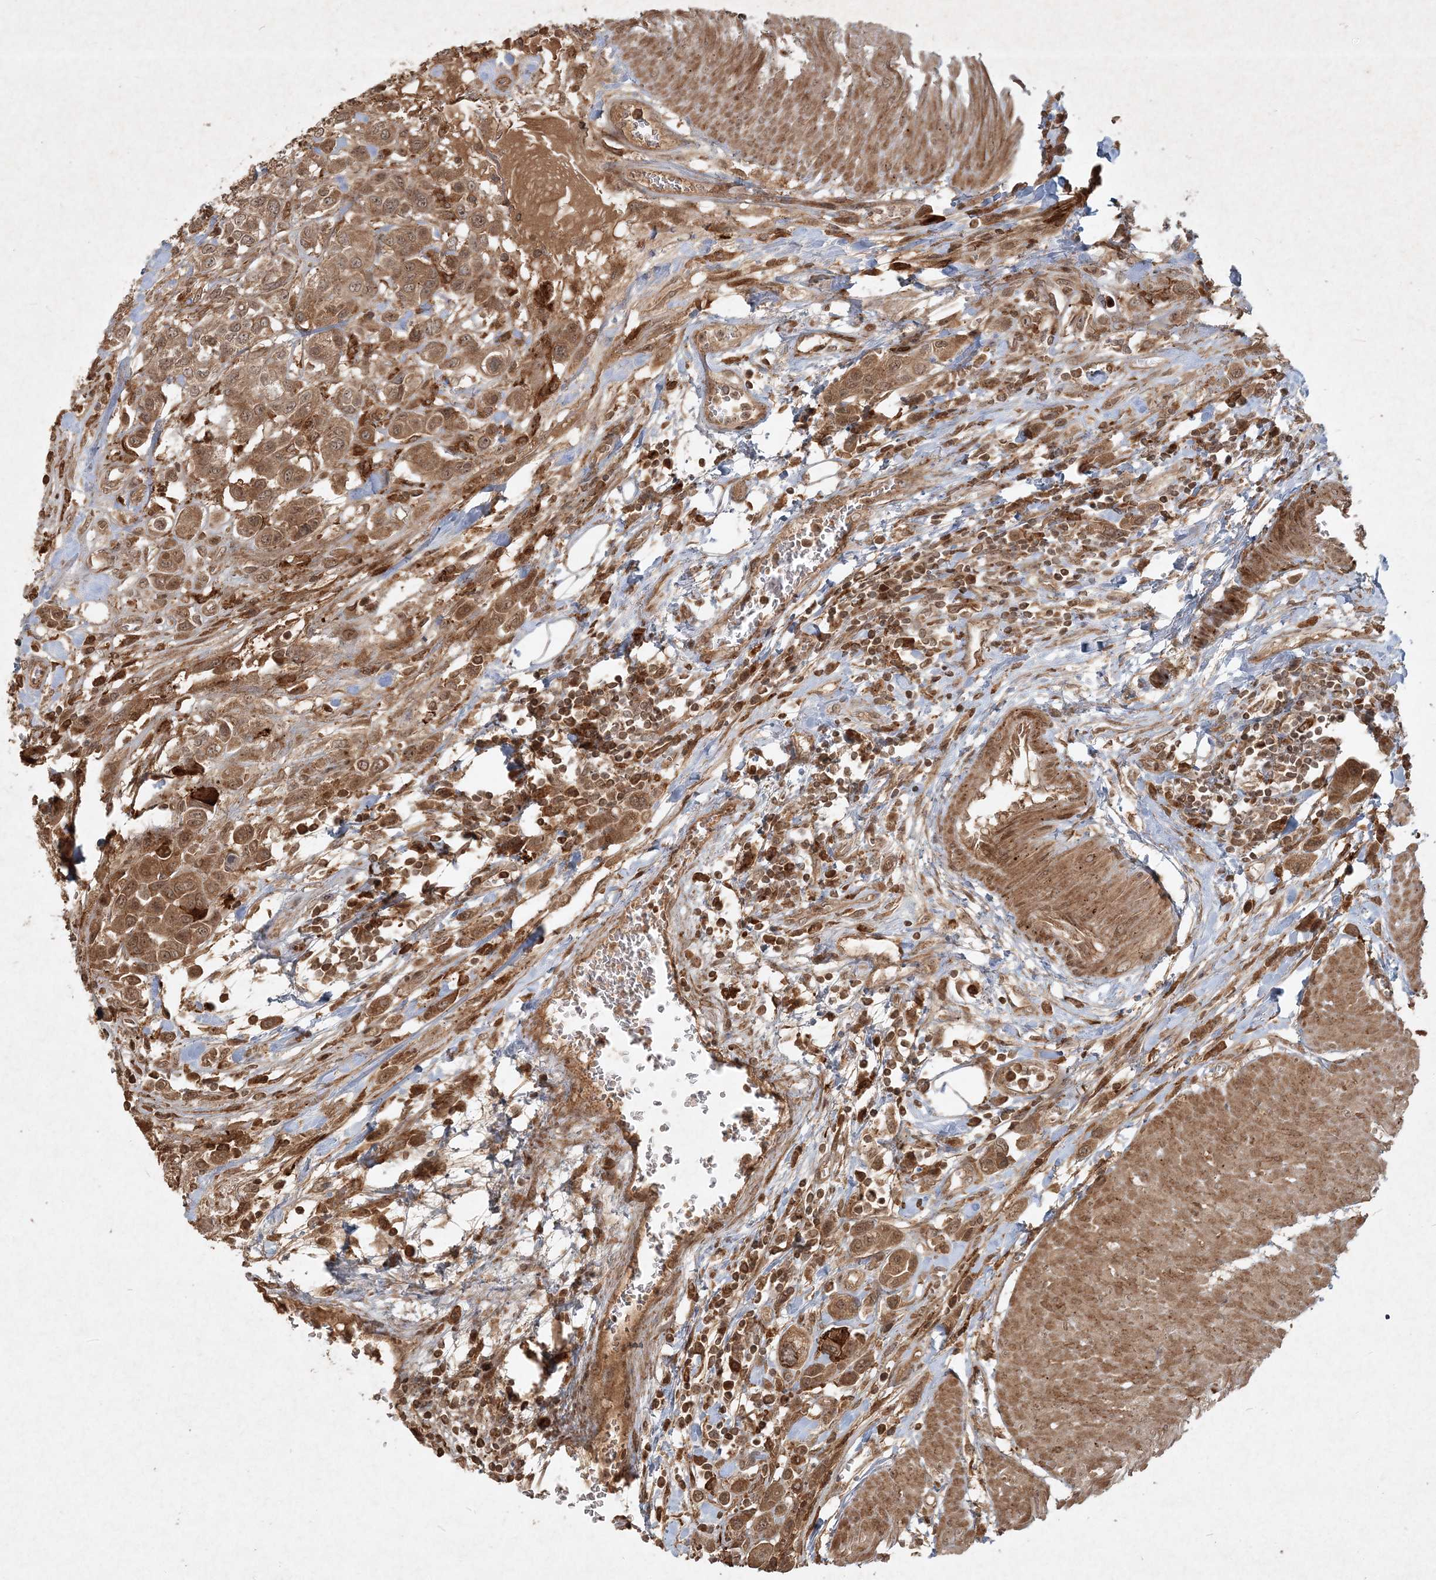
{"staining": {"intensity": "moderate", "quantity": ">75%", "location": "cytoplasmic/membranous"}, "tissue": "urothelial cancer", "cell_type": "Tumor cells", "image_type": "cancer", "snomed": [{"axis": "morphology", "description": "Urothelial carcinoma, High grade"}, {"axis": "topography", "description": "Urinary bladder"}], "caption": "Protein positivity by immunohistochemistry (IHC) exhibits moderate cytoplasmic/membranous positivity in about >75% of tumor cells in urothelial carcinoma (high-grade).", "gene": "NARS1", "patient": {"sex": "male", "age": 50}}